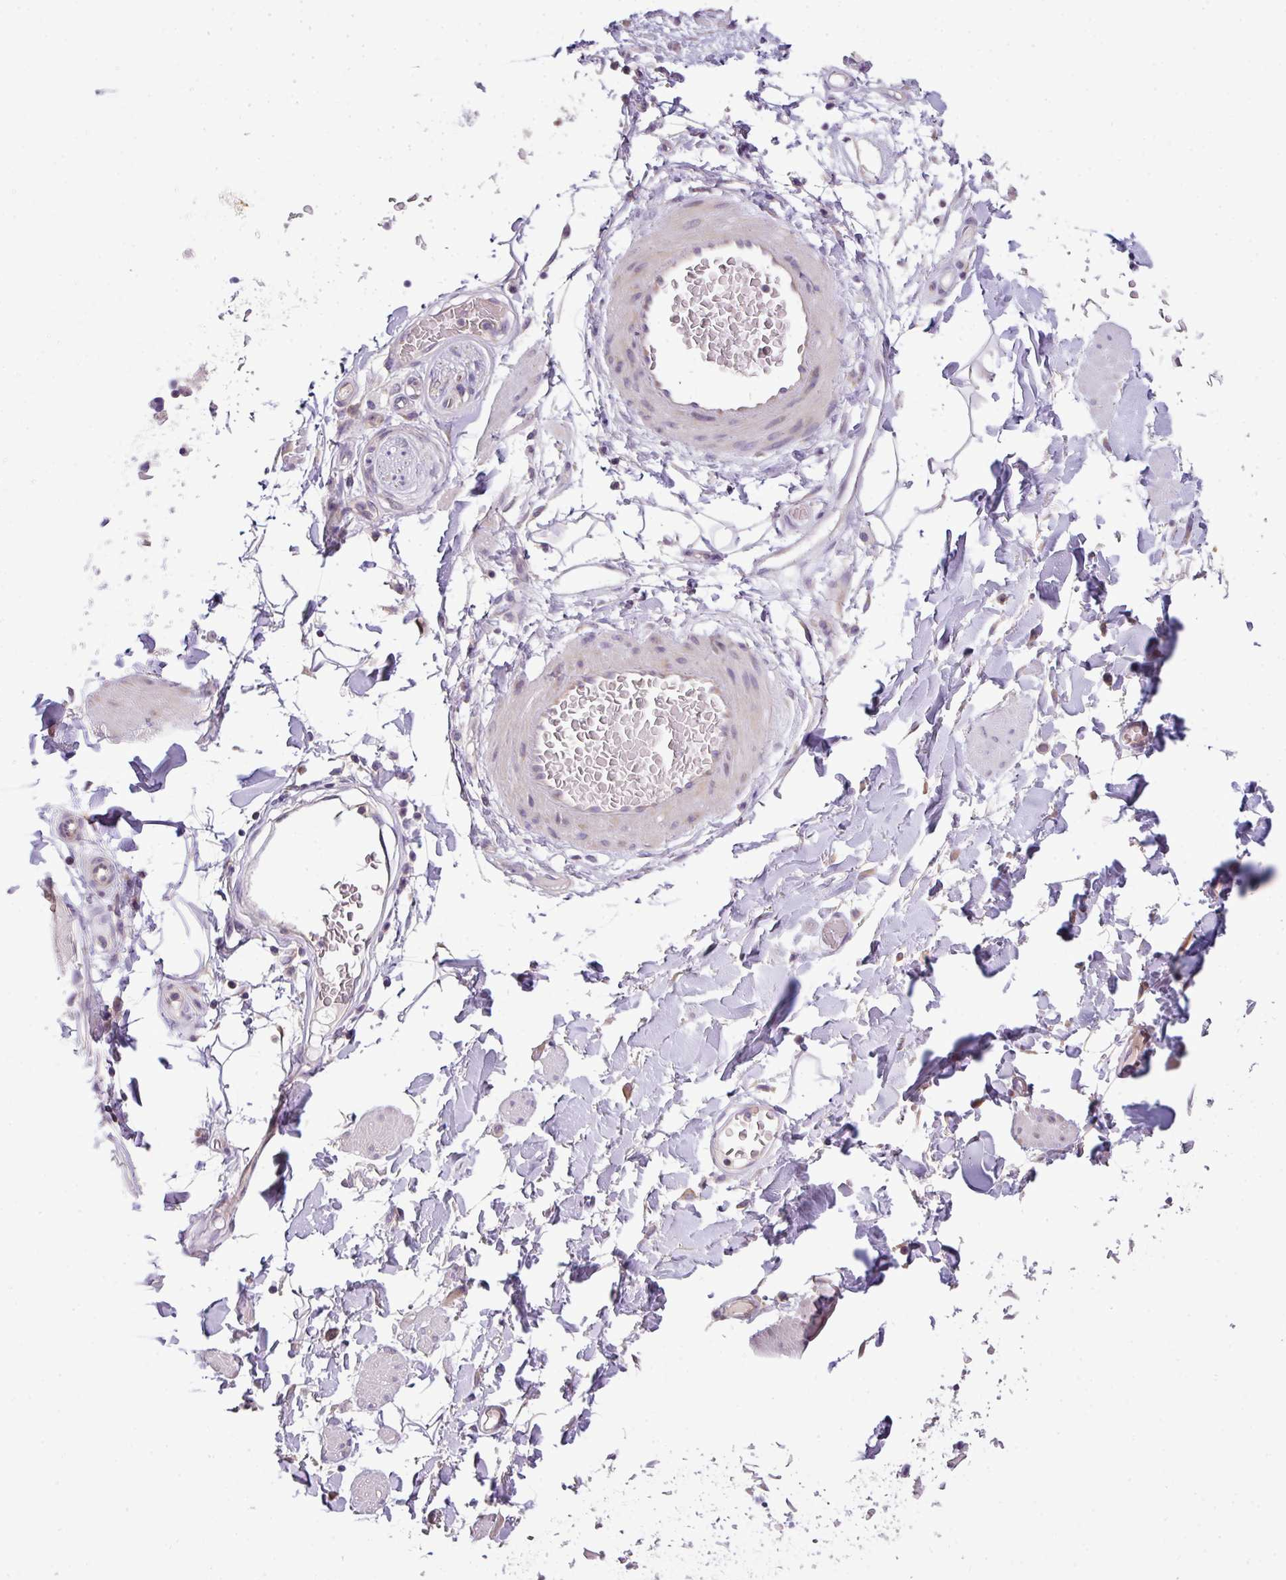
{"staining": {"intensity": "negative", "quantity": "none", "location": "none"}, "tissue": "adipose tissue", "cell_type": "Adipocytes", "image_type": "normal", "snomed": [{"axis": "morphology", "description": "Normal tissue, NOS"}, {"axis": "topography", "description": "Vulva"}, {"axis": "topography", "description": "Peripheral nerve tissue"}], "caption": "Protein analysis of normal adipose tissue demonstrates no significant staining in adipocytes. The staining was performed using DAB to visualize the protein expression in brown, while the nuclei were stained in blue with hematoxylin (Magnification: 20x).", "gene": "PIK3R5", "patient": {"sex": "female", "age": 68}}